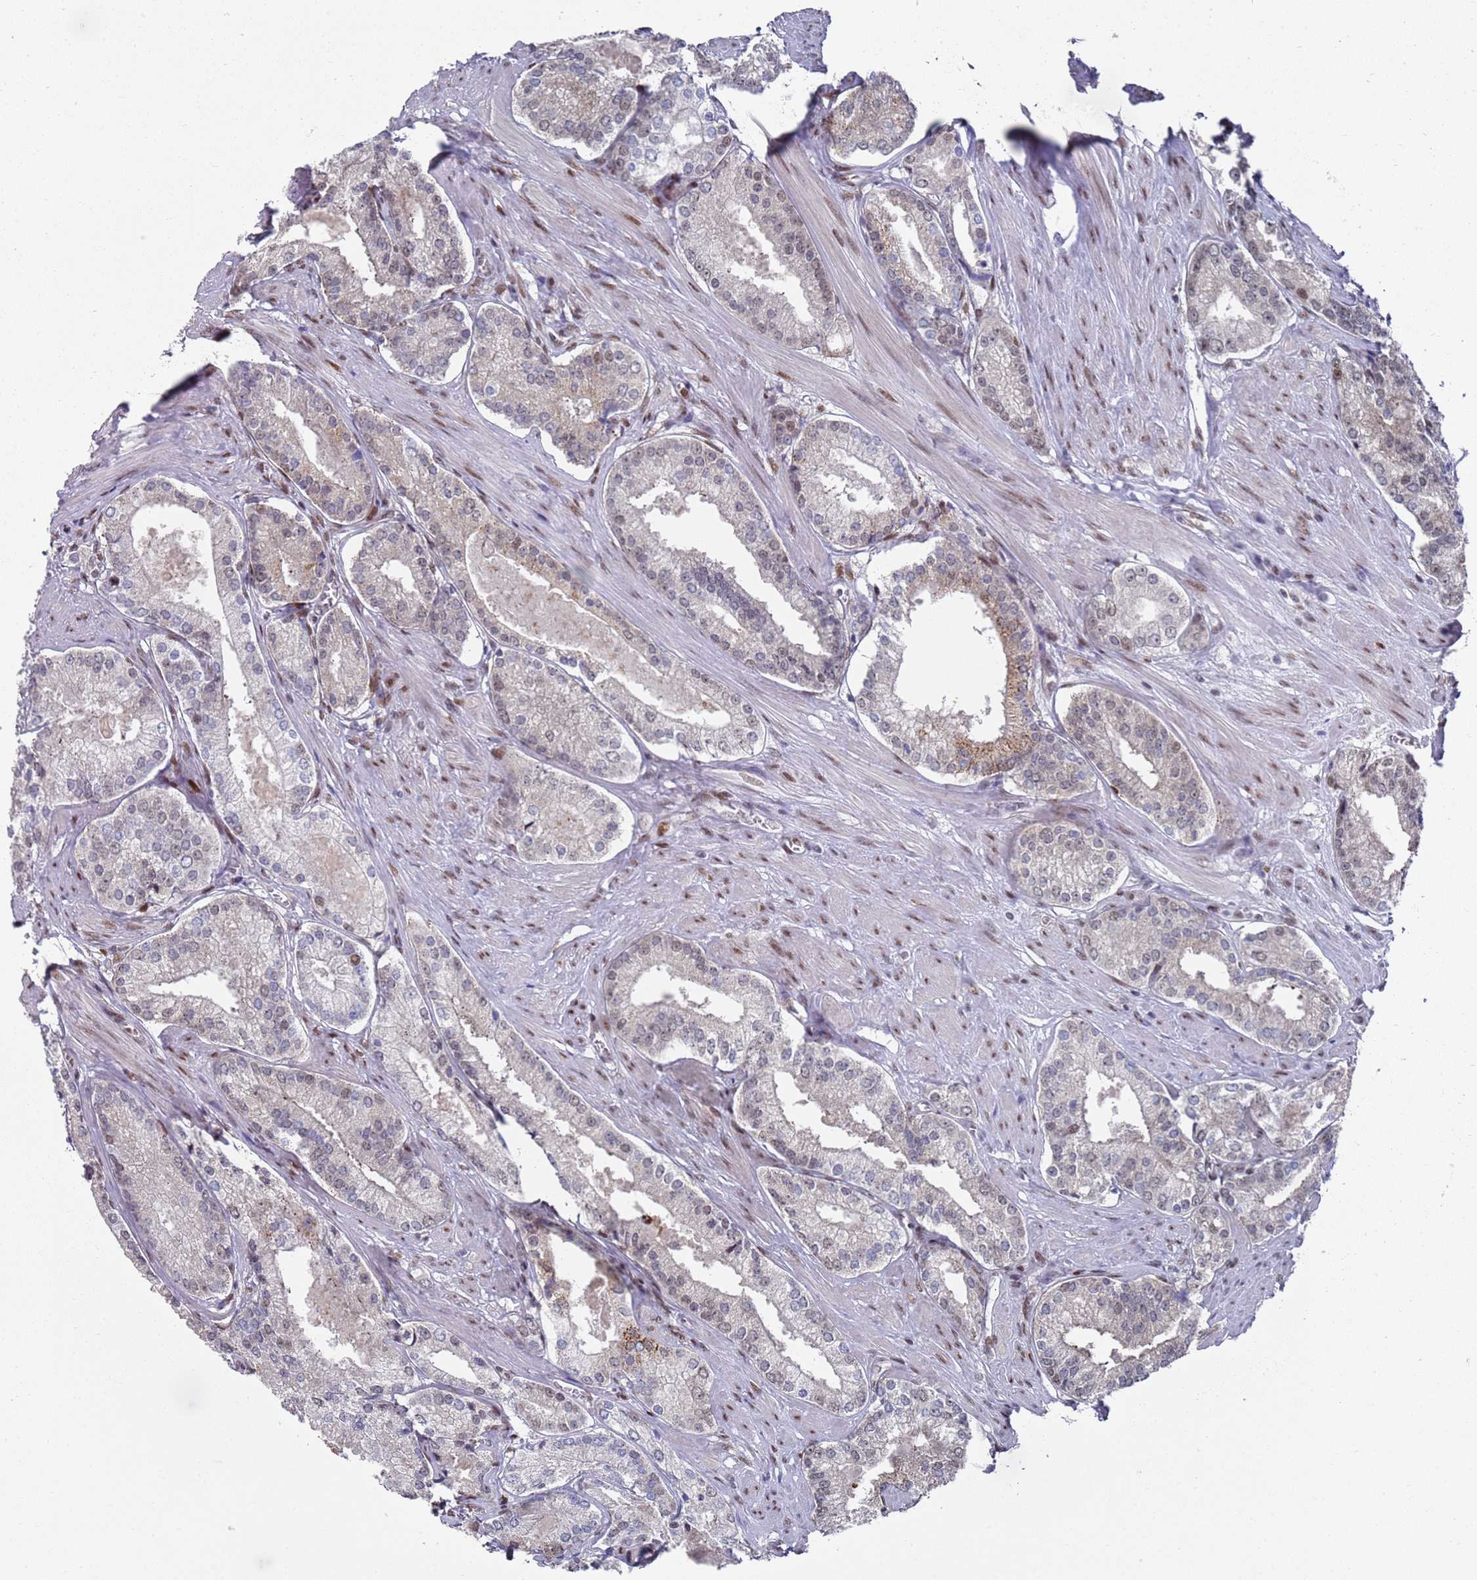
{"staining": {"intensity": "moderate", "quantity": "<25%", "location": "cytoplasmic/membranous,nuclear"}, "tissue": "prostate cancer", "cell_type": "Tumor cells", "image_type": "cancer", "snomed": [{"axis": "morphology", "description": "Adenocarcinoma, Low grade"}, {"axis": "topography", "description": "Prostate"}], "caption": "IHC micrograph of neoplastic tissue: human prostate low-grade adenocarcinoma stained using immunohistochemistry exhibits low levels of moderate protein expression localized specifically in the cytoplasmic/membranous and nuclear of tumor cells, appearing as a cytoplasmic/membranous and nuclear brown color.", "gene": "COPS6", "patient": {"sex": "male", "age": 54}}